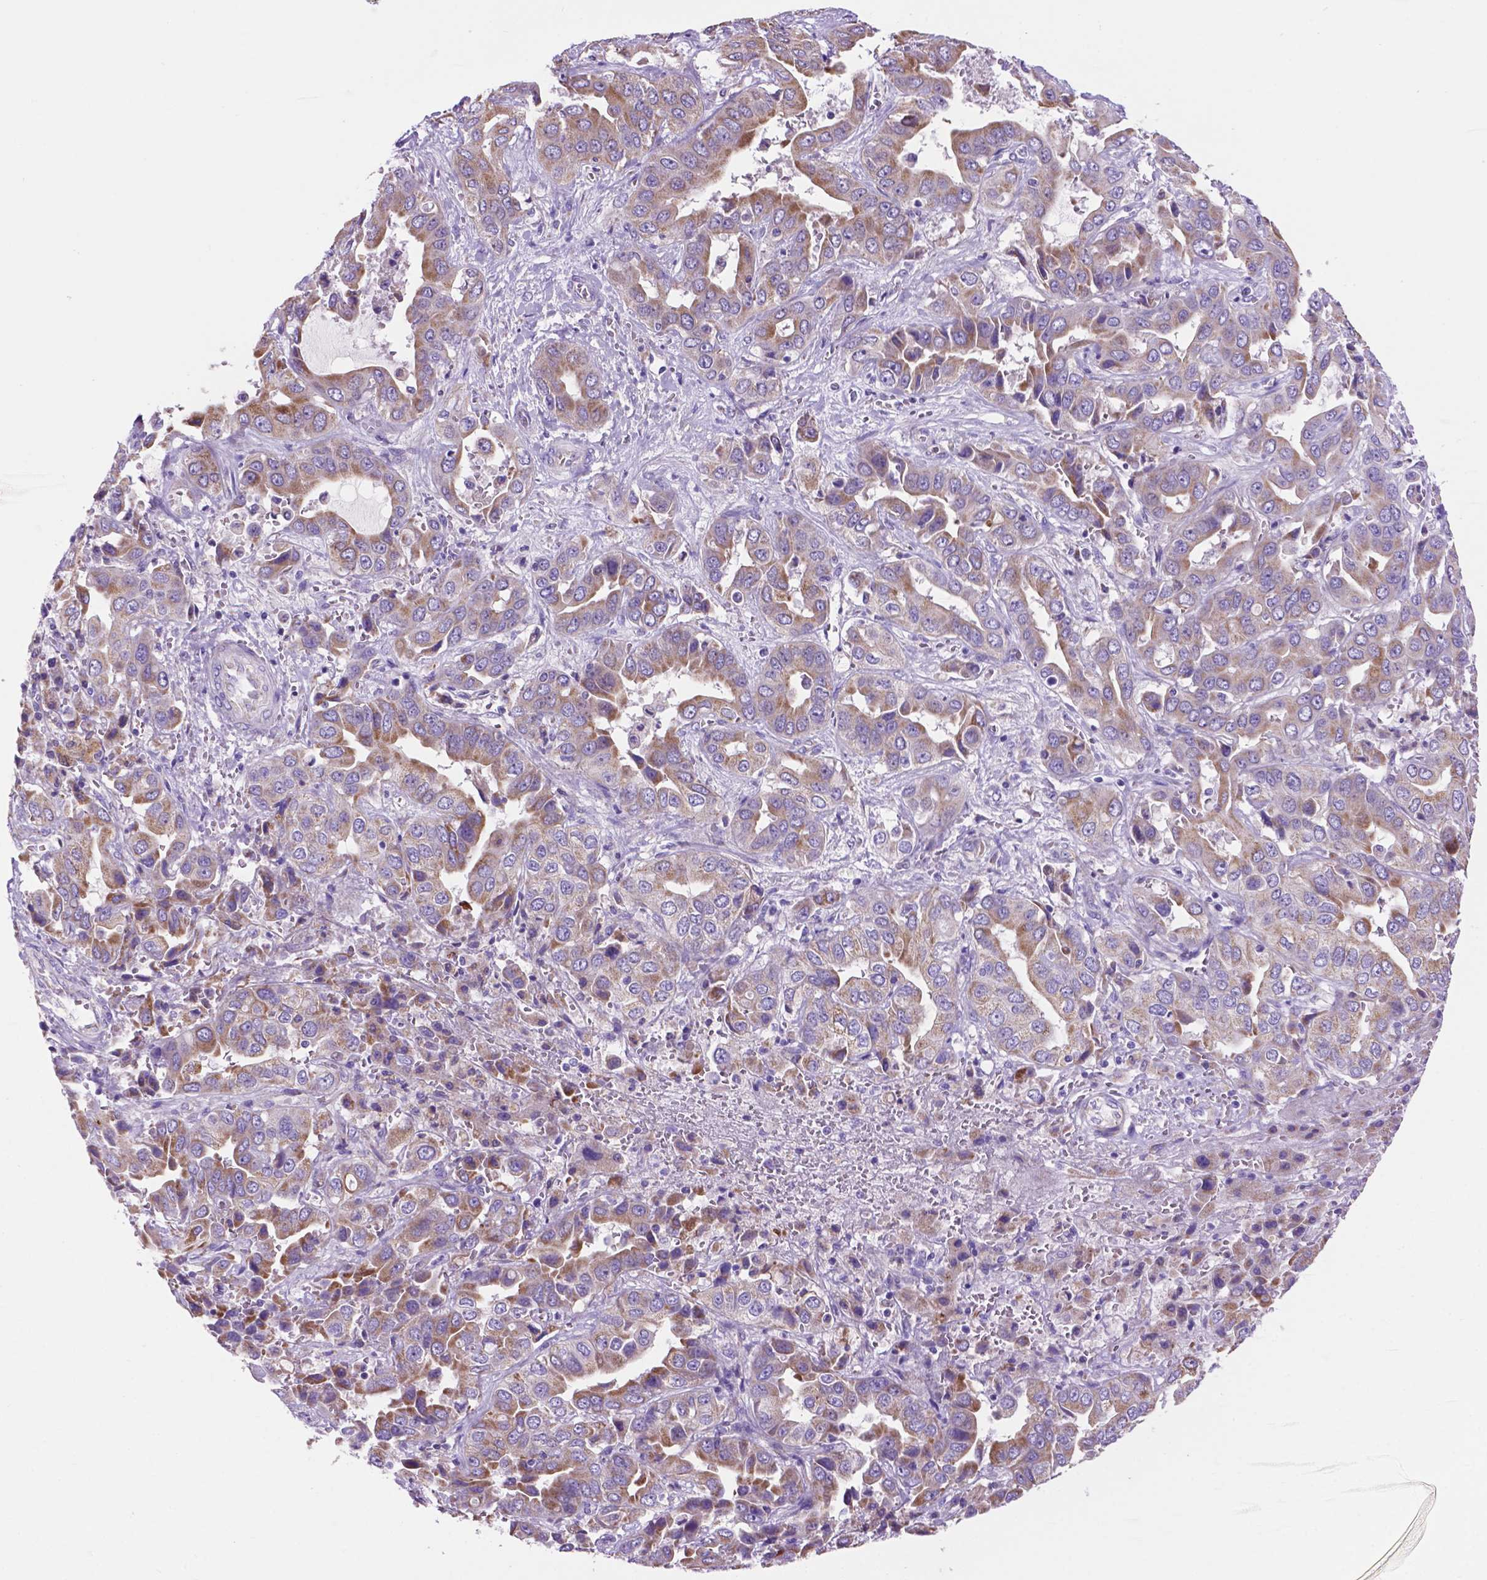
{"staining": {"intensity": "weak", "quantity": ">75%", "location": "cytoplasmic/membranous"}, "tissue": "liver cancer", "cell_type": "Tumor cells", "image_type": "cancer", "snomed": [{"axis": "morphology", "description": "Cholangiocarcinoma"}, {"axis": "topography", "description": "Liver"}], "caption": "Immunohistochemical staining of liver cancer (cholangiocarcinoma) exhibits low levels of weak cytoplasmic/membranous protein positivity in approximately >75% of tumor cells.", "gene": "TMEM121B", "patient": {"sex": "female", "age": 52}}